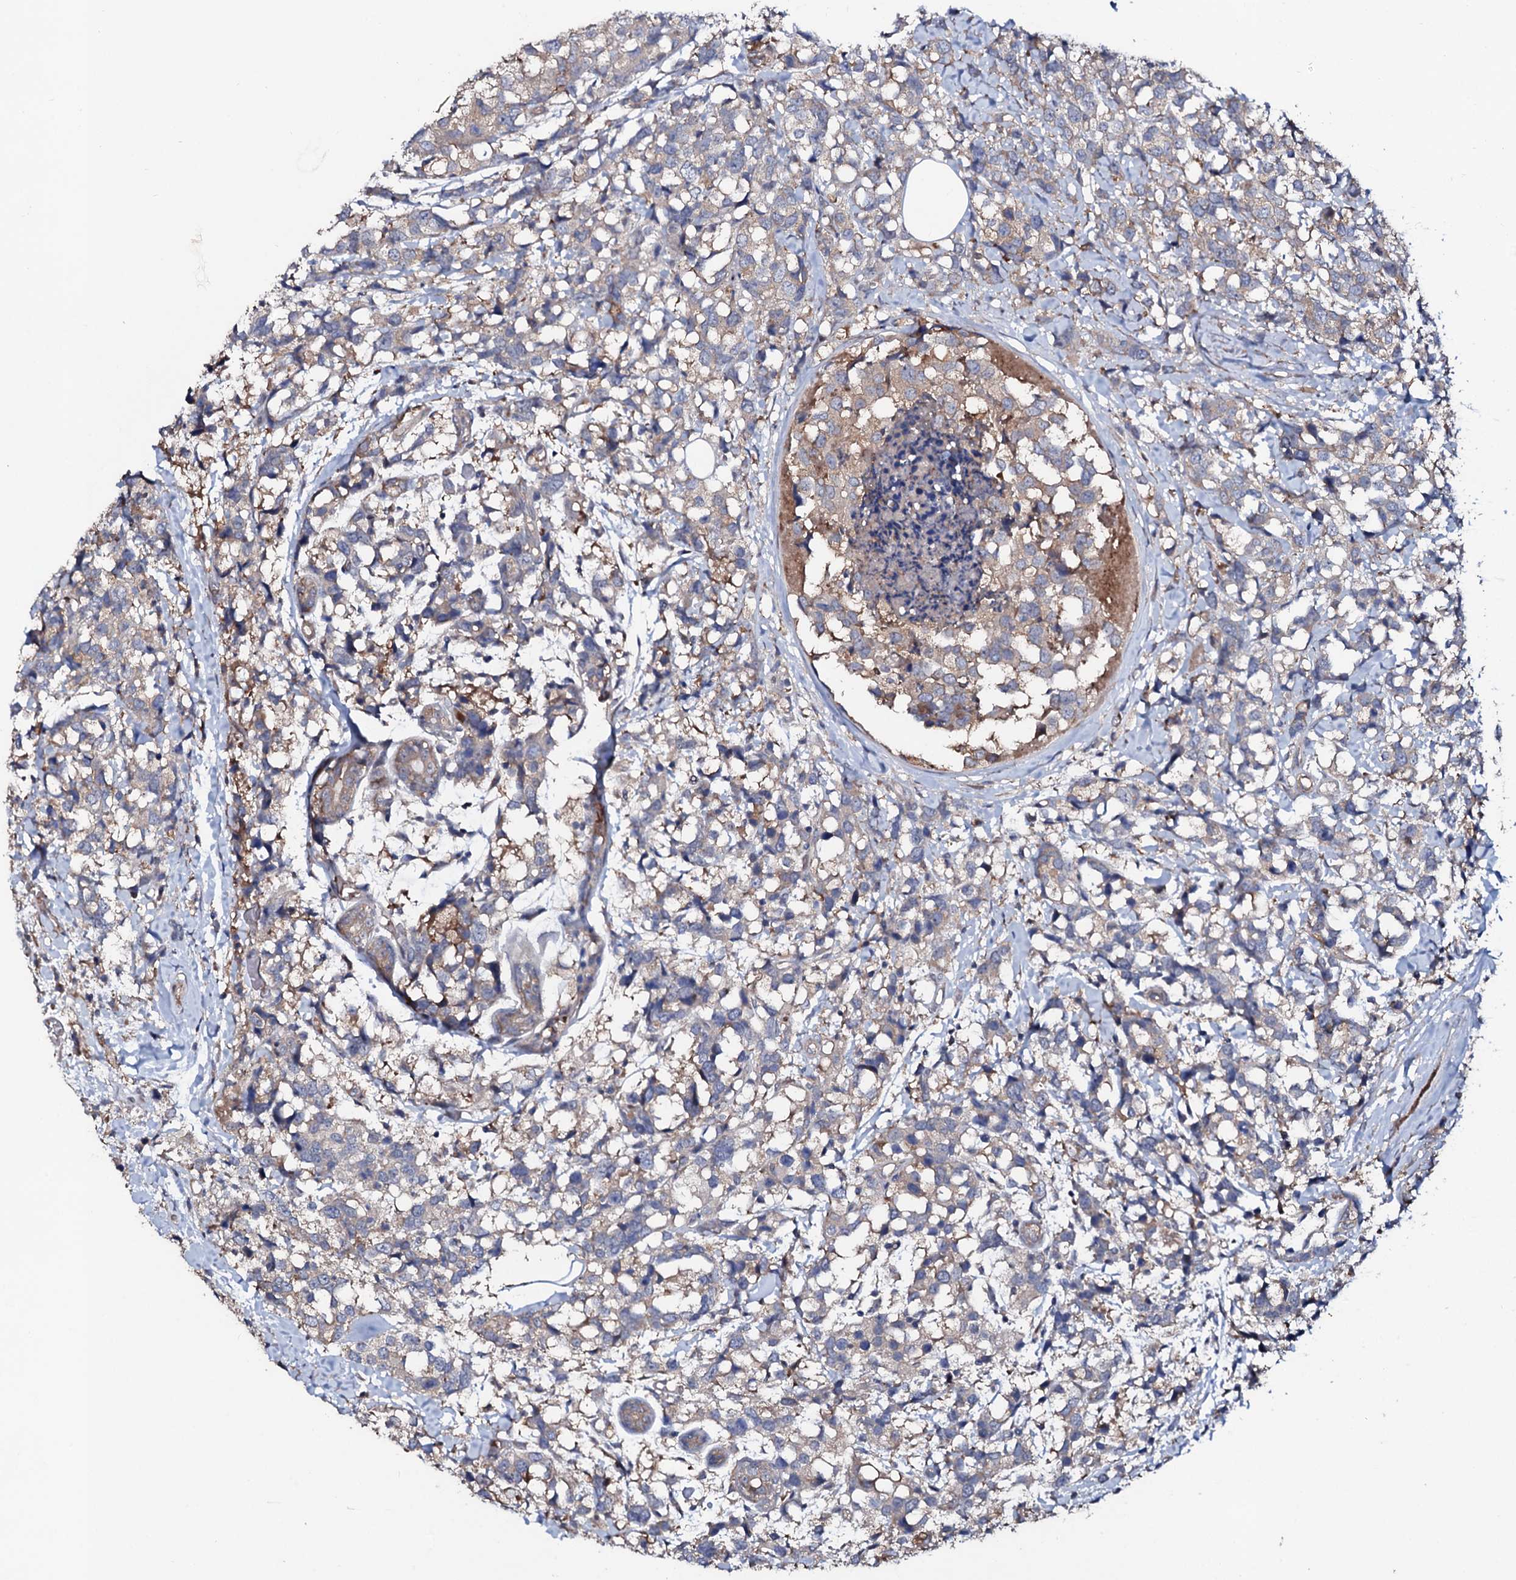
{"staining": {"intensity": "weak", "quantity": "<25%", "location": "cytoplasmic/membranous"}, "tissue": "breast cancer", "cell_type": "Tumor cells", "image_type": "cancer", "snomed": [{"axis": "morphology", "description": "Lobular carcinoma"}, {"axis": "topography", "description": "Breast"}], "caption": "Immunohistochemical staining of breast lobular carcinoma shows no significant staining in tumor cells.", "gene": "COG6", "patient": {"sex": "female", "age": 59}}